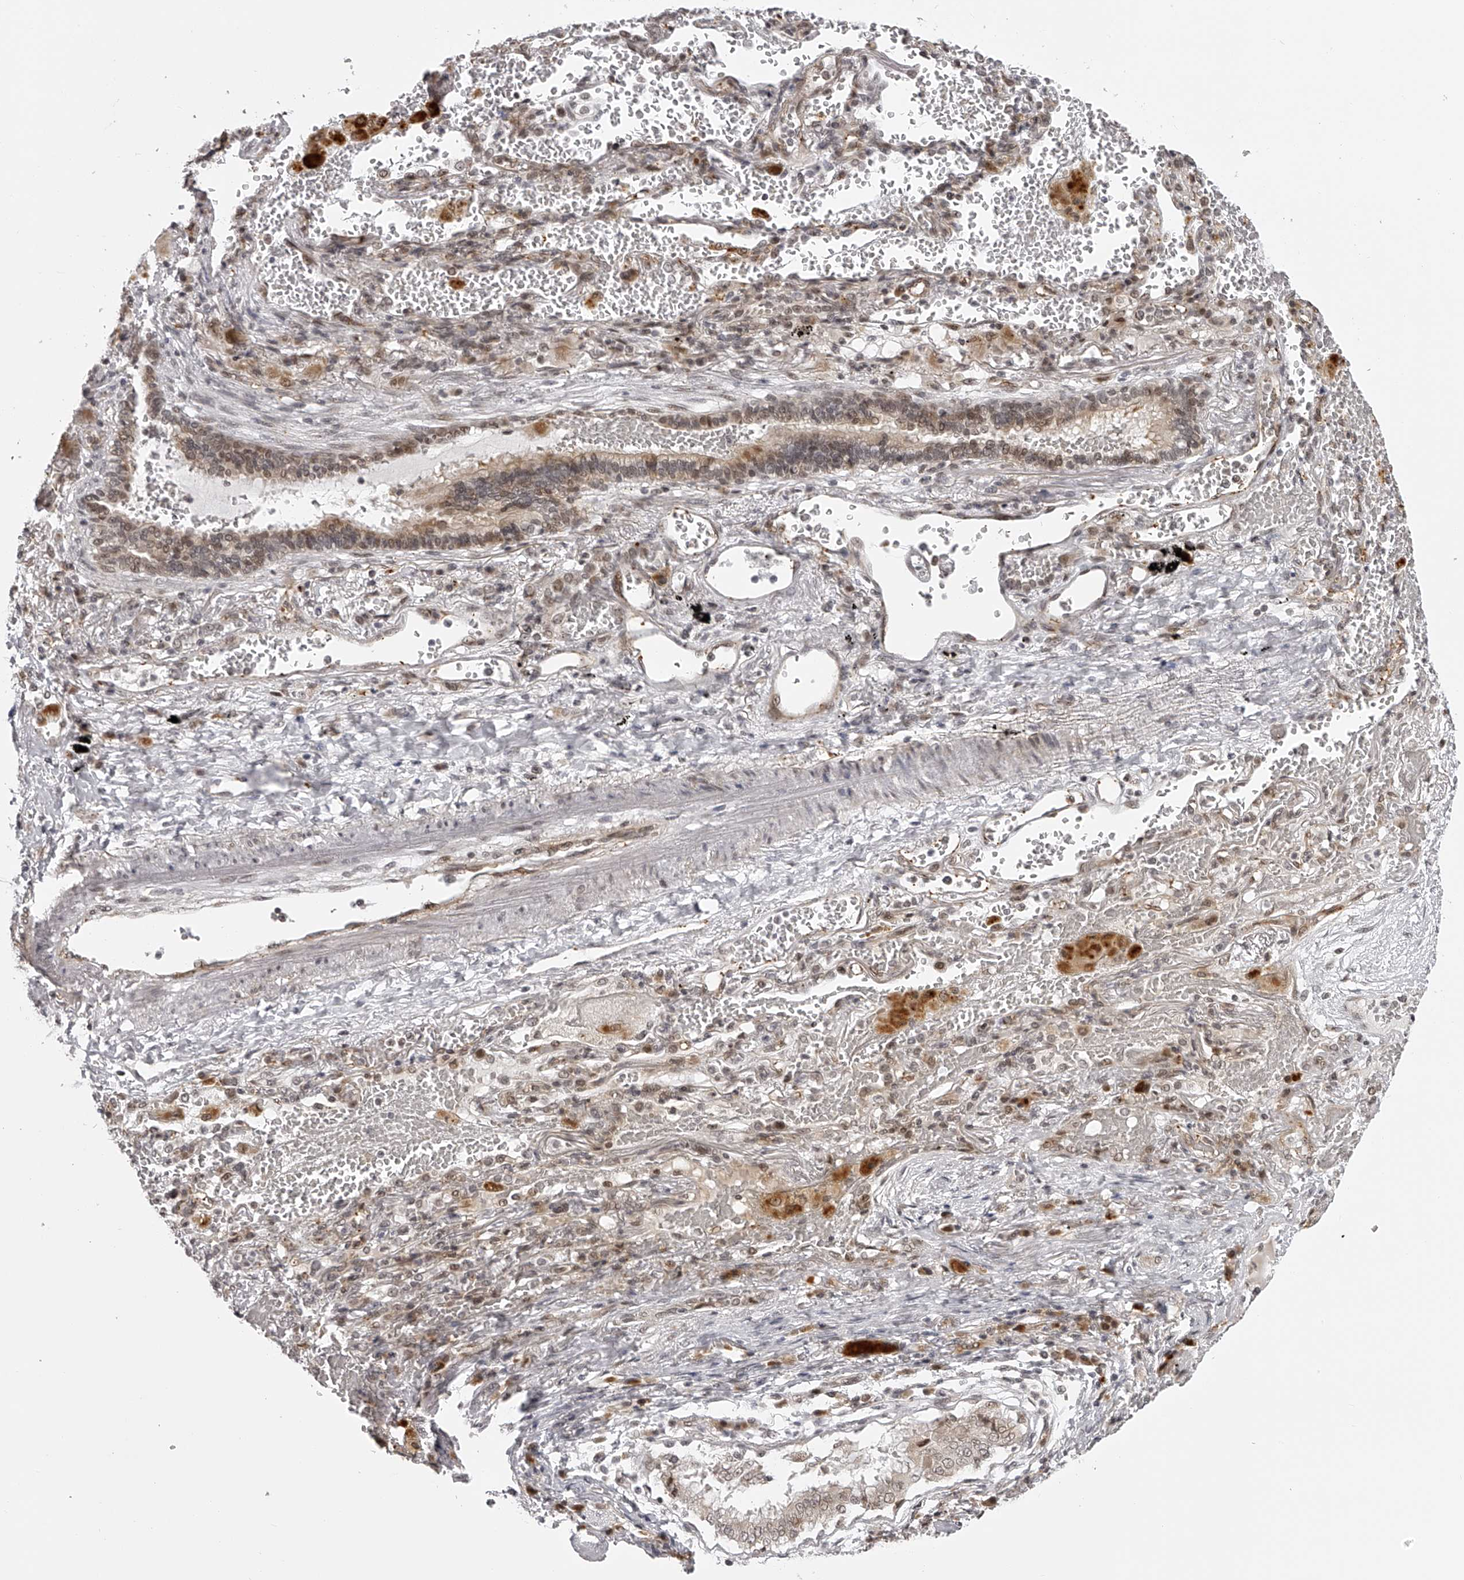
{"staining": {"intensity": "weak", "quantity": "25%-75%", "location": "nuclear"}, "tissue": "lung cancer", "cell_type": "Tumor cells", "image_type": "cancer", "snomed": [{"axis": "morphology", "description": "Squamous cell carcinoma, NOS"}, {"axis": "topography", "description": "Lung"}], "caption": "A micrograph of human lung cancer (squamous cell carcinoma) stained for a protein demonstrates weak nuclear brown staining in tumor cells.", "gene": "ODF2L", "patient": {"sex": "male", "age": 61}}